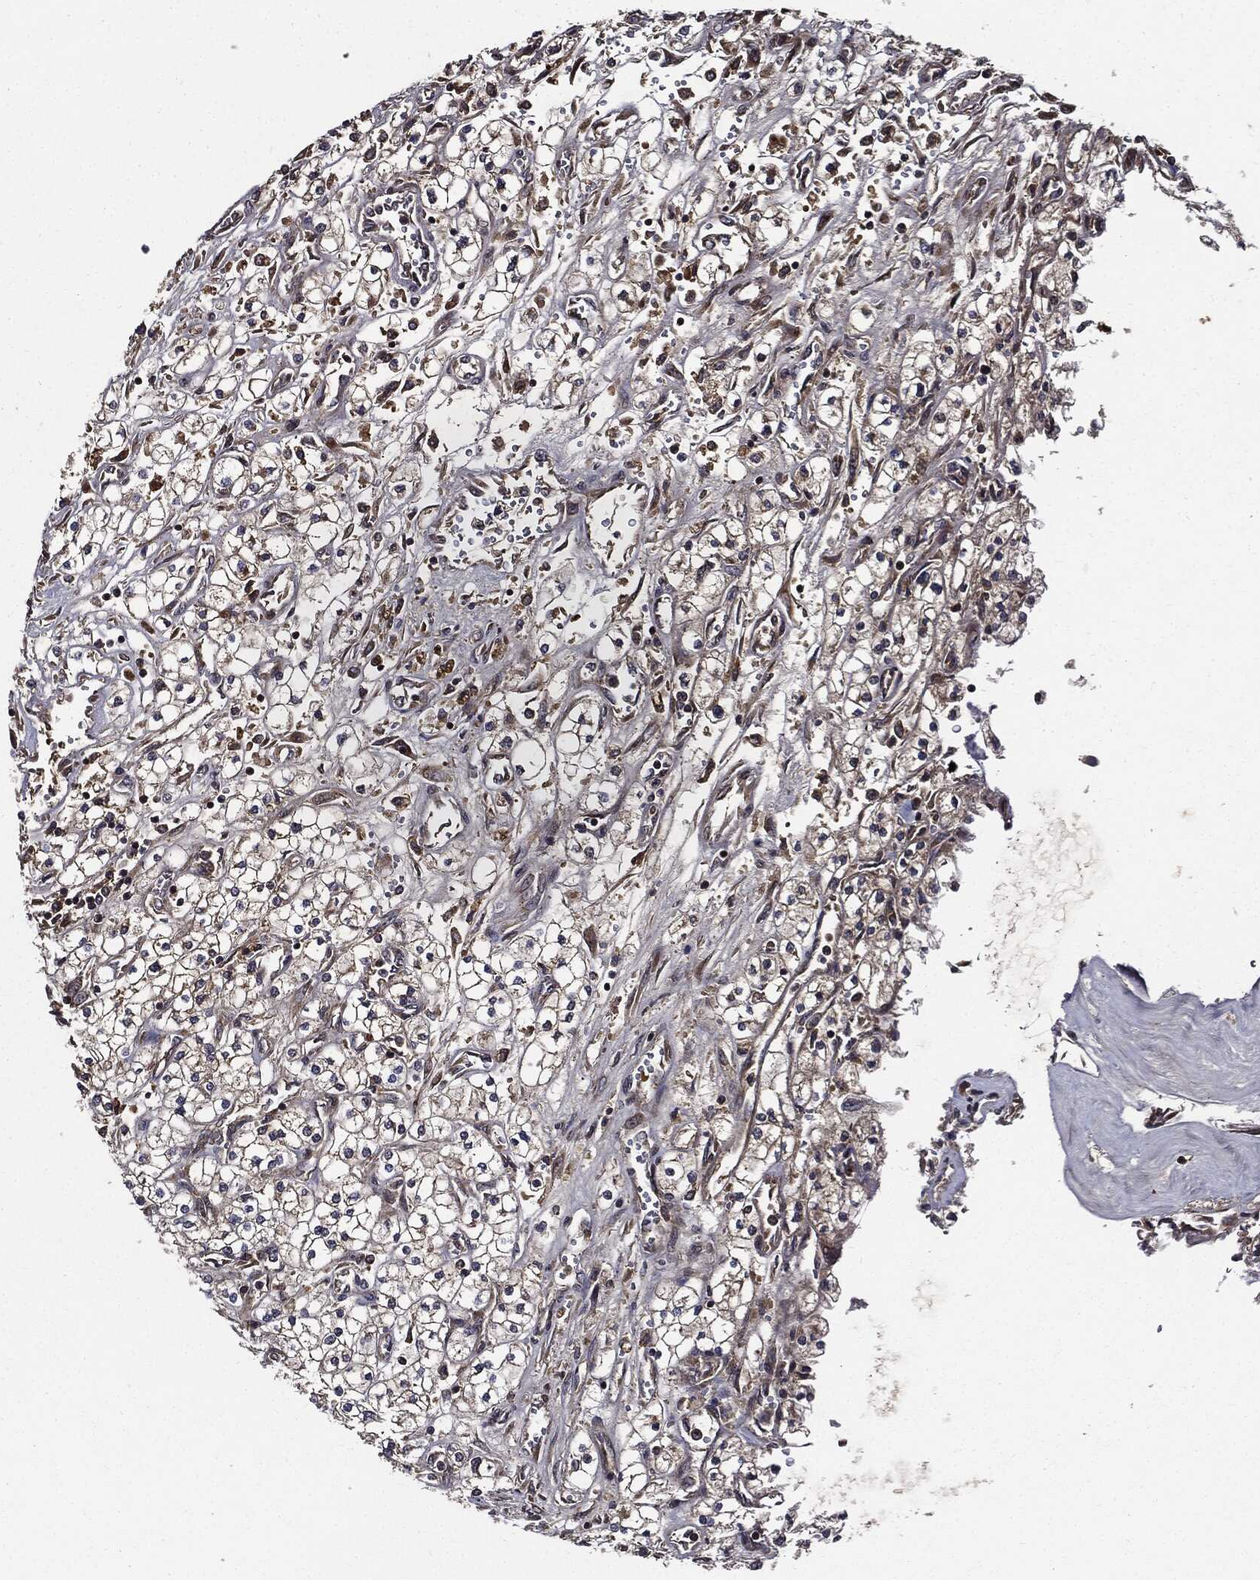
{"staining": {"intensity": "negative", "quantity": "none", "location": "none"}, "tissue": "renal cancer", "cell_type": "Tumor cells", "image_type": "cancer", "snomed": [{"axis": "morphology", "description": "Adenocarcinoma, NOS"}, {"axis": "topography", "description": "Kidney"}], "caption": "Photomicrograph shows no protein positivity in tumor cells of renal cancer (adenocarcinoma) tissue.", "gene": "HTT", "patient": {"sex": "male", "age": 80}}